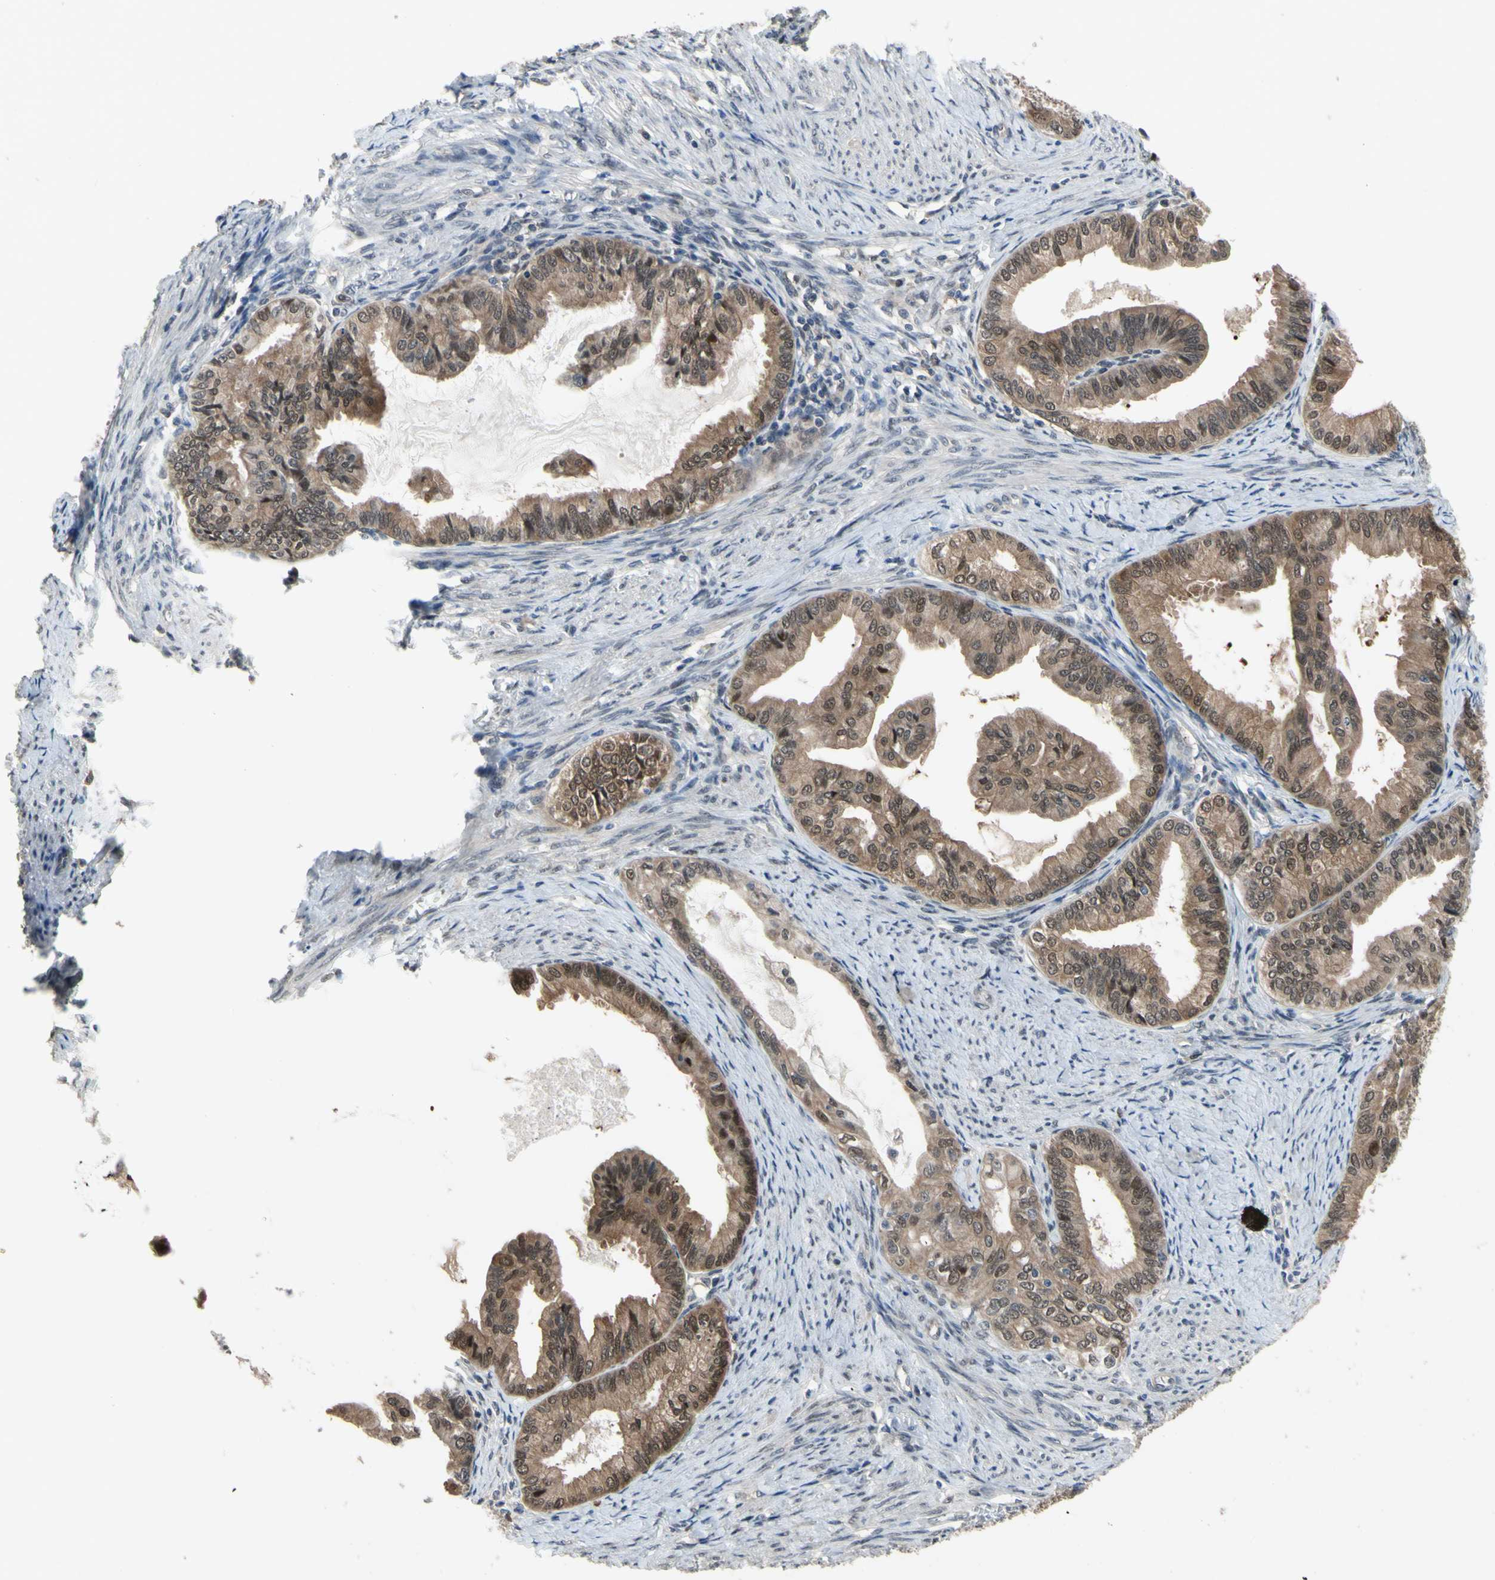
{"staining": {"intensity": "moderate", "quantity": ">75%", "location": "cytoplasmic/membranous,nuclear"}, "tissue": "endometrial cancer", "cell_type": "Tumor cells", "image_type": "cancer", "snomed": [{"axis": "morphology", "description": "Adenocarcinoma, NOS"}, {"axis": "topography", "description": "Endometrium"}], "caption": "IHC photomicrograph of neoplastic tissue: human endometrial cancer stained using immunohistochemistry demonstrates medium levels of moderate protein expression localized specifically in the cytoplasmic/membranous and nuclear of tumor cells, appearing as a cytoplasmic/membranous and nuclear brown color.", "gene": "HSPA4", "patient": {"sex": "female", "age": 86}}